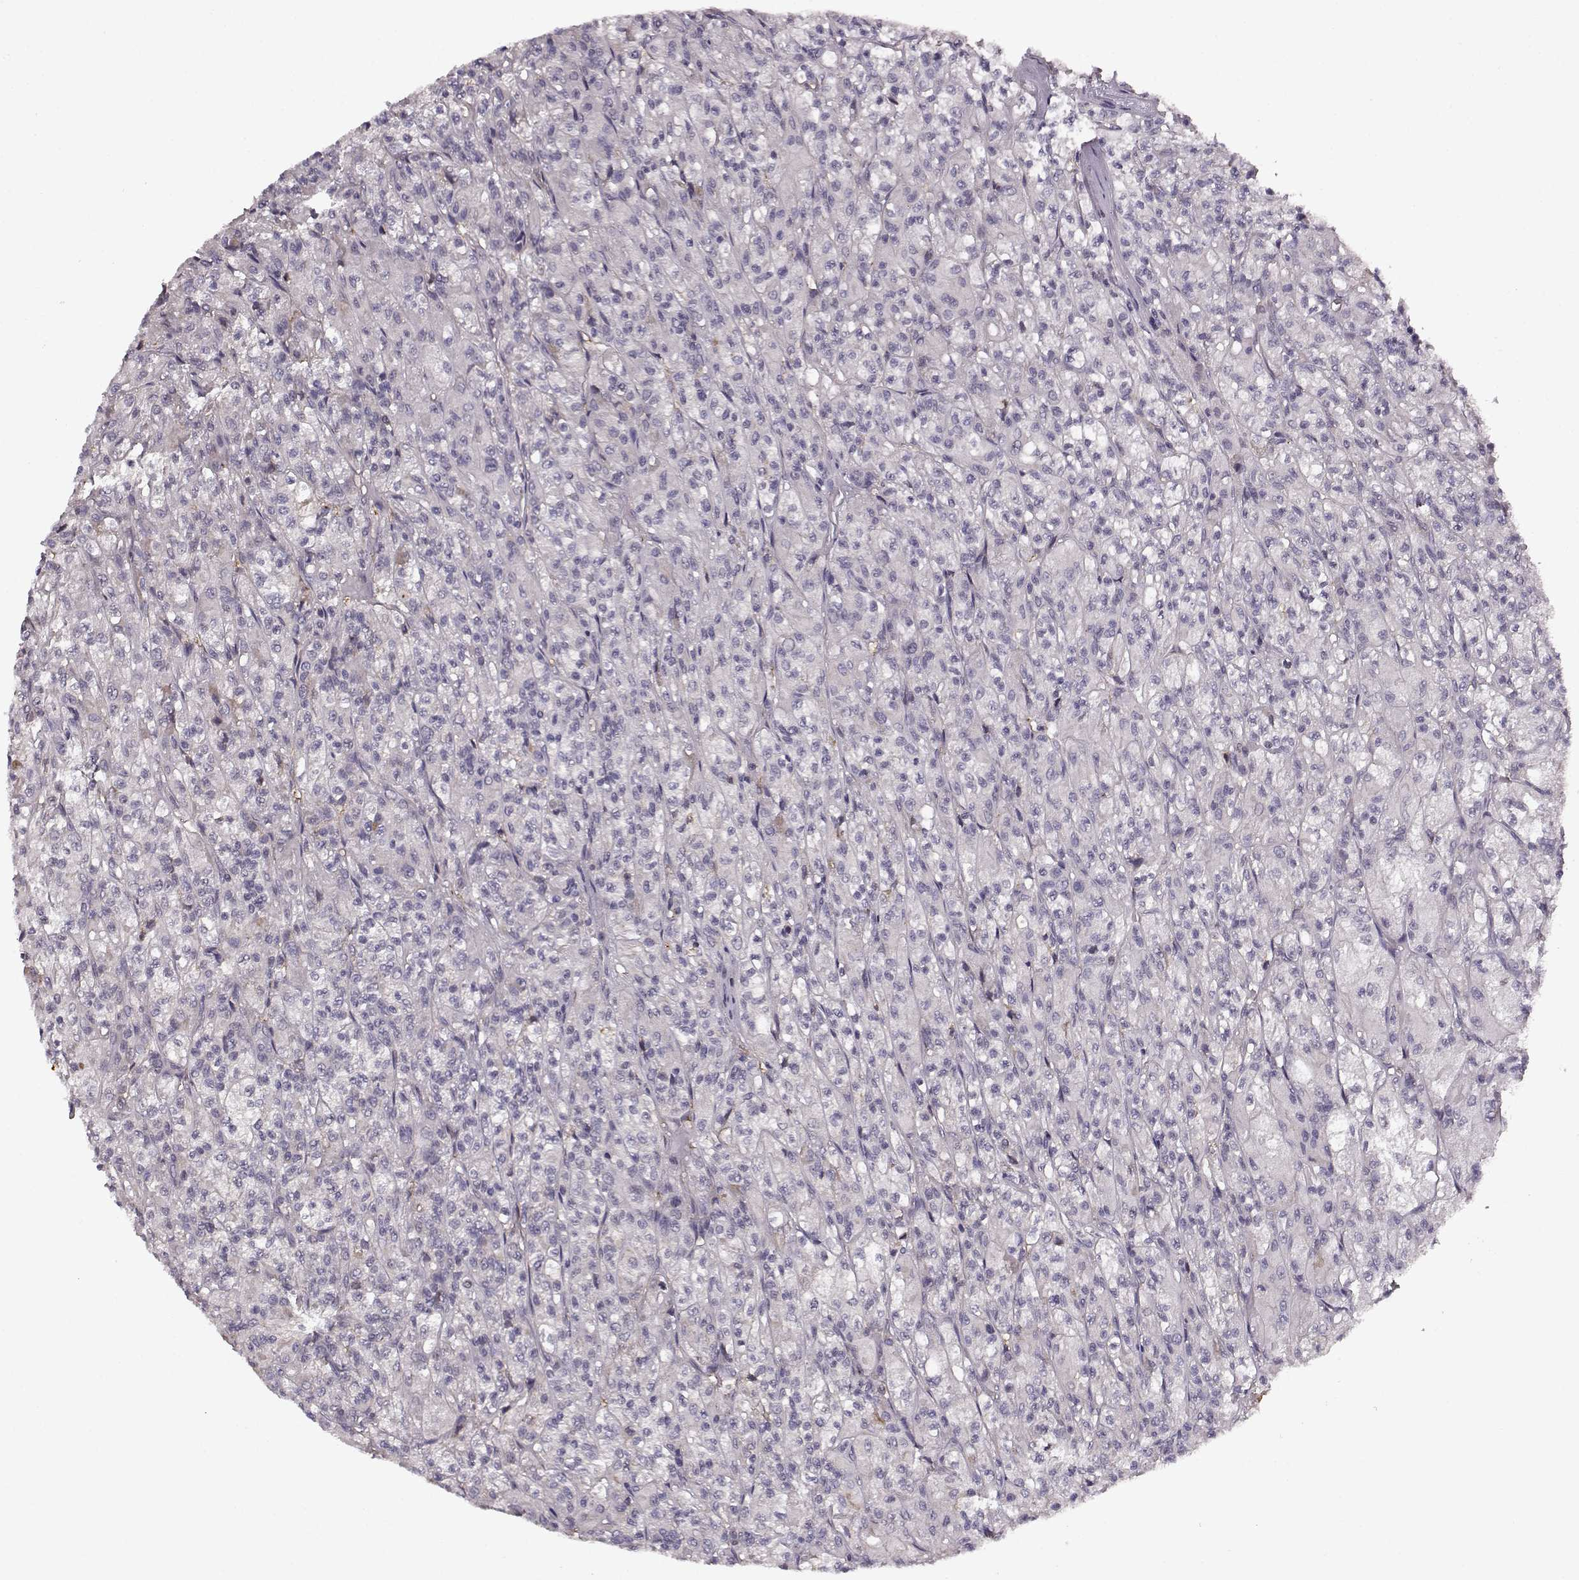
{"staining": {"intensity": "negative", "quantity": "none", "location": "none"}, "tissue": "renal cancer", "cell_type": "Tumor cells", "image_type": "cancer", "snomed": [{"axis": "morphology", "description": "Adenocarcinoma, NOS"}, {"axis": "topography", "description": "Kidney"}], "caption": "DAB immunohistochemical staining of human adenocarcinoma (renal) demonstrates no significant staining in tumor cells. Brightfield microscopy of IHC stained with DAB (brown) and hematoxylin (blue), captured at high magnification.", "gene": "MFSD1", "patient": {"sex": "female", "age": 70}}